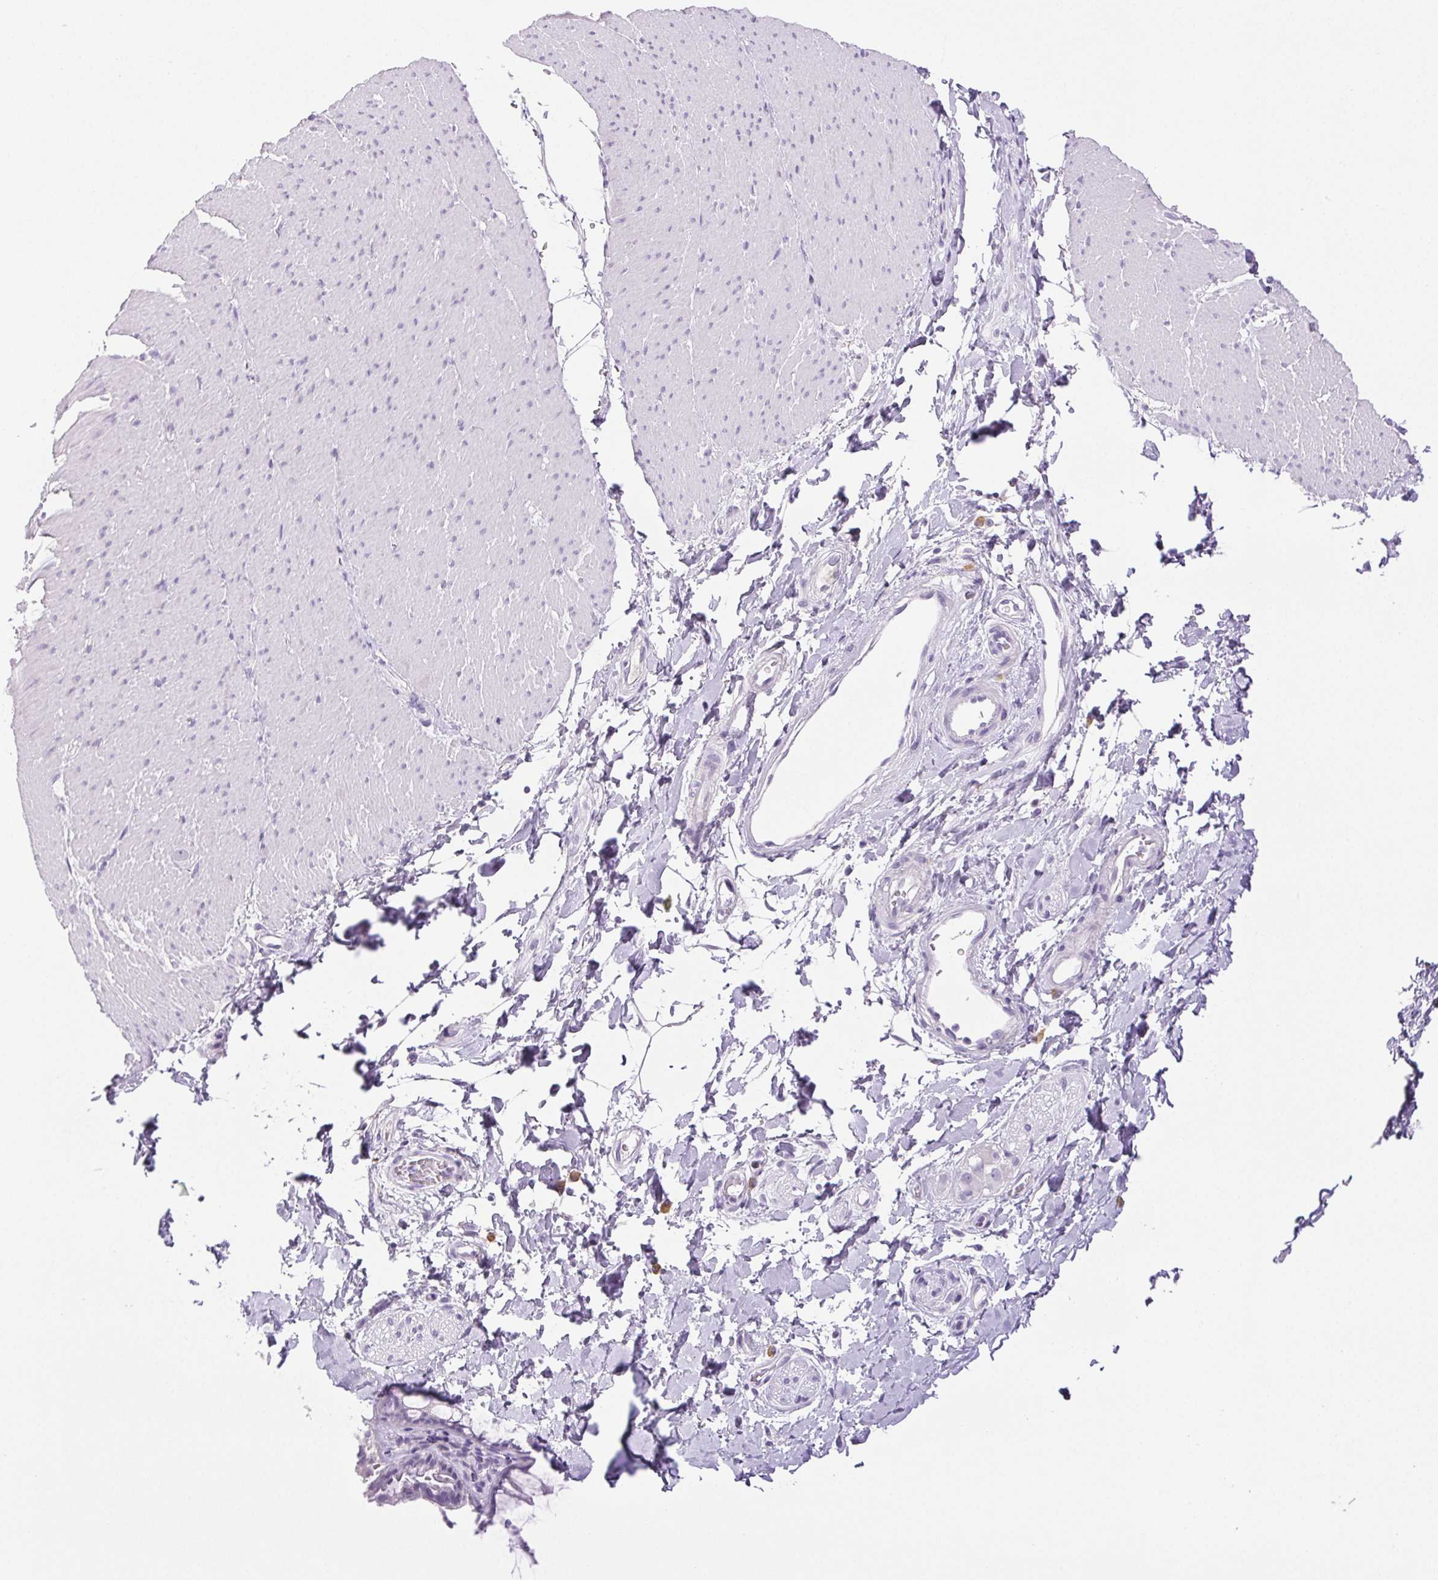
{"staining": {"intensity": "negative", "quantity": "none", "location": "none"}, "tissue": "smooth muscle", "cell_type": "Smooth muscle cells", "image_type": "normal", "snomed": [{"axis": "morphology", "description": "Normal tissue, NOS"}, {"axis": "topography", "description": "Smooth muscle"}, {"axis": "topography", "description": "Rectum"}], "caption": "Smooth muscle cells show no significant protein positivity in benign smooth muscle. (DAB immunohistochemistry (IHC) with hematoxylin counter stain).", "gene": "PAPPA2", "patient": {"sex": "male", "age": 53}}